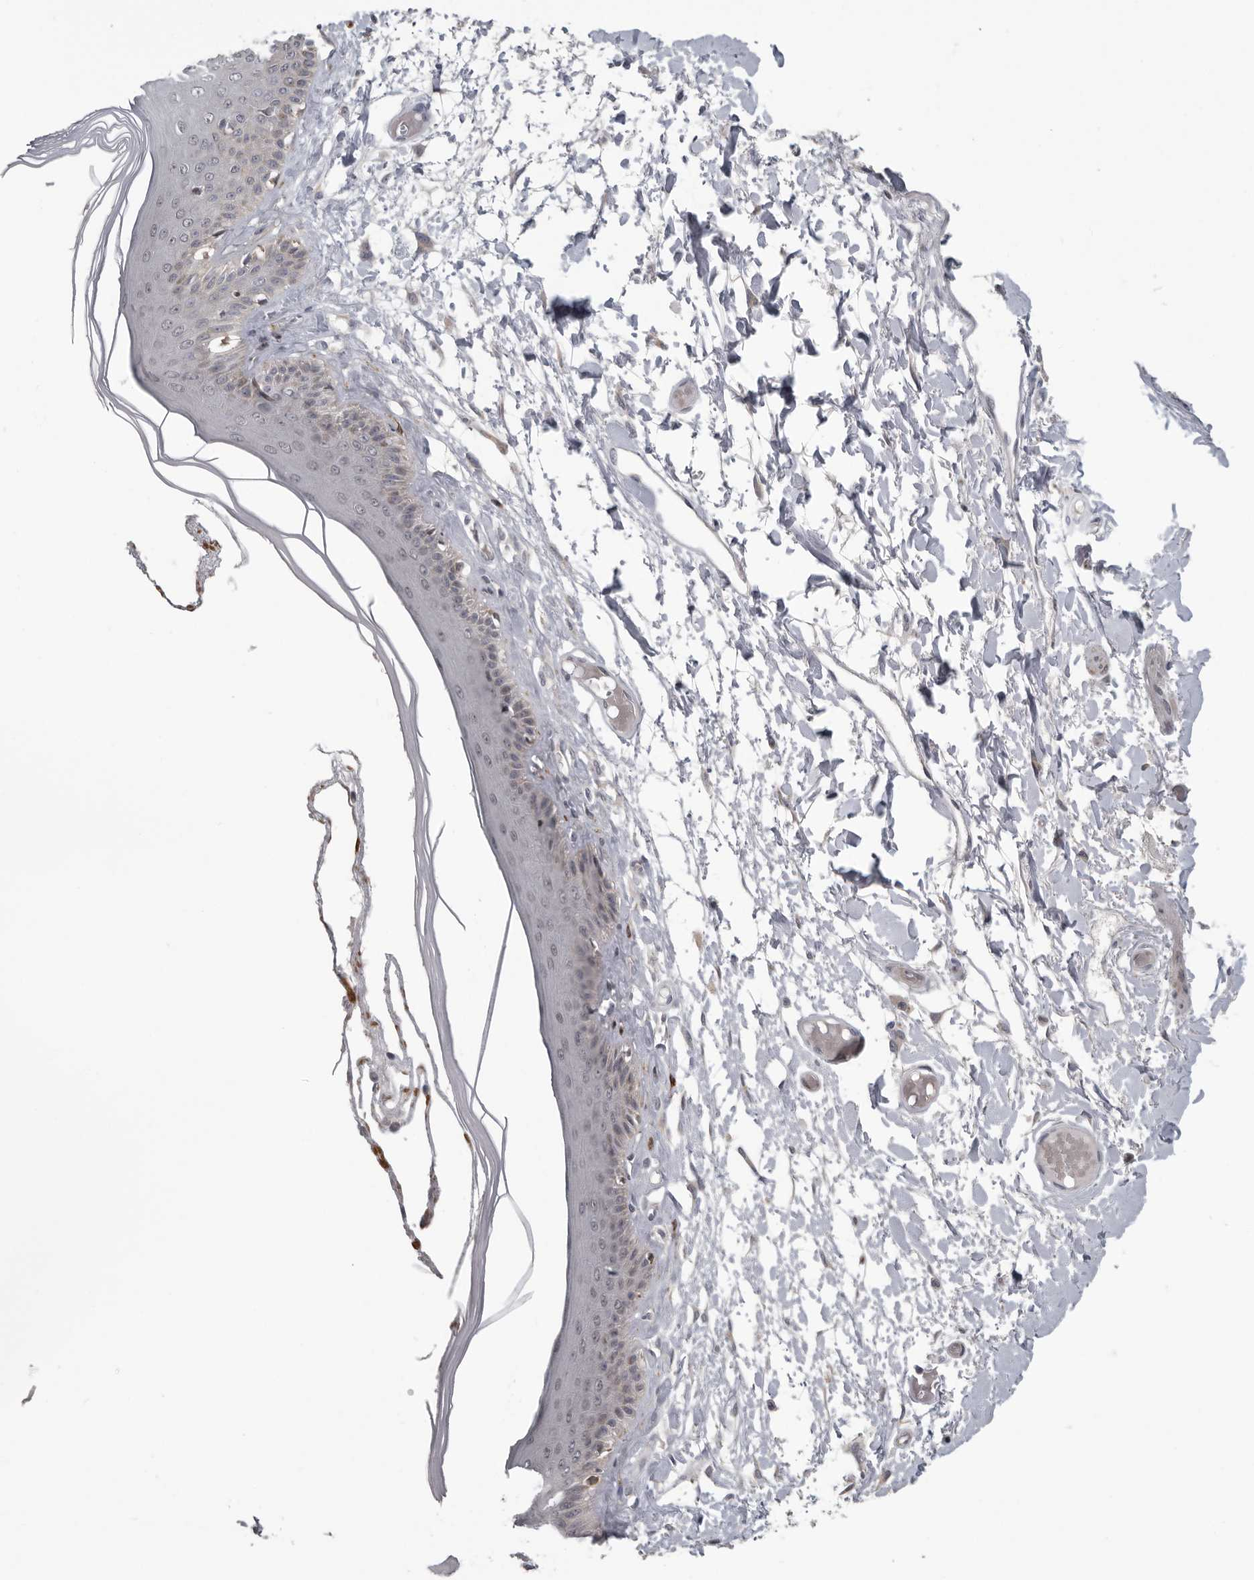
{"staining": {"intensity": "weak", "quantity": "25%-75%", "location": "cytoplasmic/membranous,nuclear"}, "tissue": "skin", "cell_type": "Epidermal cells", "image_type": "normal", "snomed": [{"axis": "morphology", "description": "Normal tissue, NOS"}, {"axis": "topography", "description": "Vulva"}], "caption": "About 25%-75% of epidermal cells in unremarkable human skin show weak cytoplasmic/membranous,nuclear protein staining as visualized by brown immunohistochemical staining.", "gene": "RALGPS2", "patient": {"sex": "female", "age": 73}}